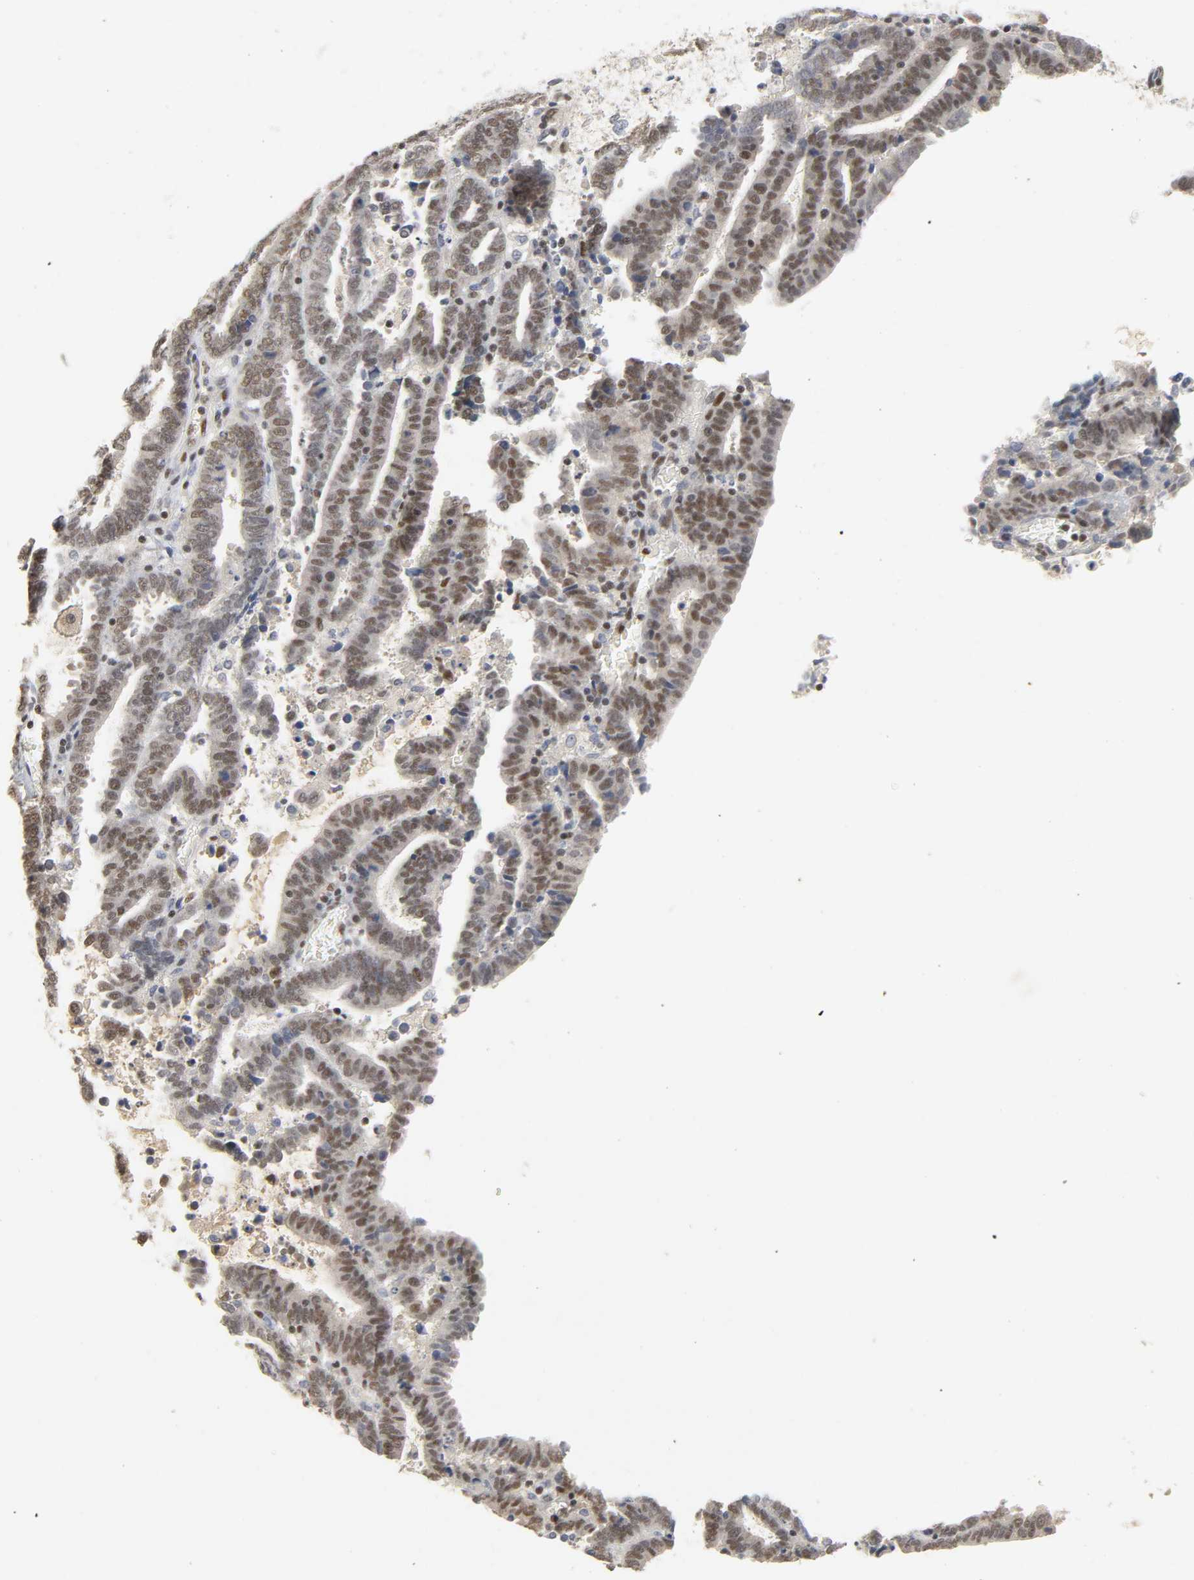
{"staining": {"intensity": "moderate", "quantity": "25%-75%", "location": "nuclear"}, "tissue": "endometrial cancer", "cell_type": "Tumor cells", "image_type": "cancer", "snomed": [{"axis": "morphology", "description": "Adenocarcinoma, NOS"}, {"axis": "topography", "description": "Uterus"}], "caption": "About 25%-75% of tumor cells in endometrial cancer show moderate nuclear protein positivity as visualized by brown immunohistochemical staining.", "gene": "NCOA6", "patient": {"sex": "female", "age": 83}}